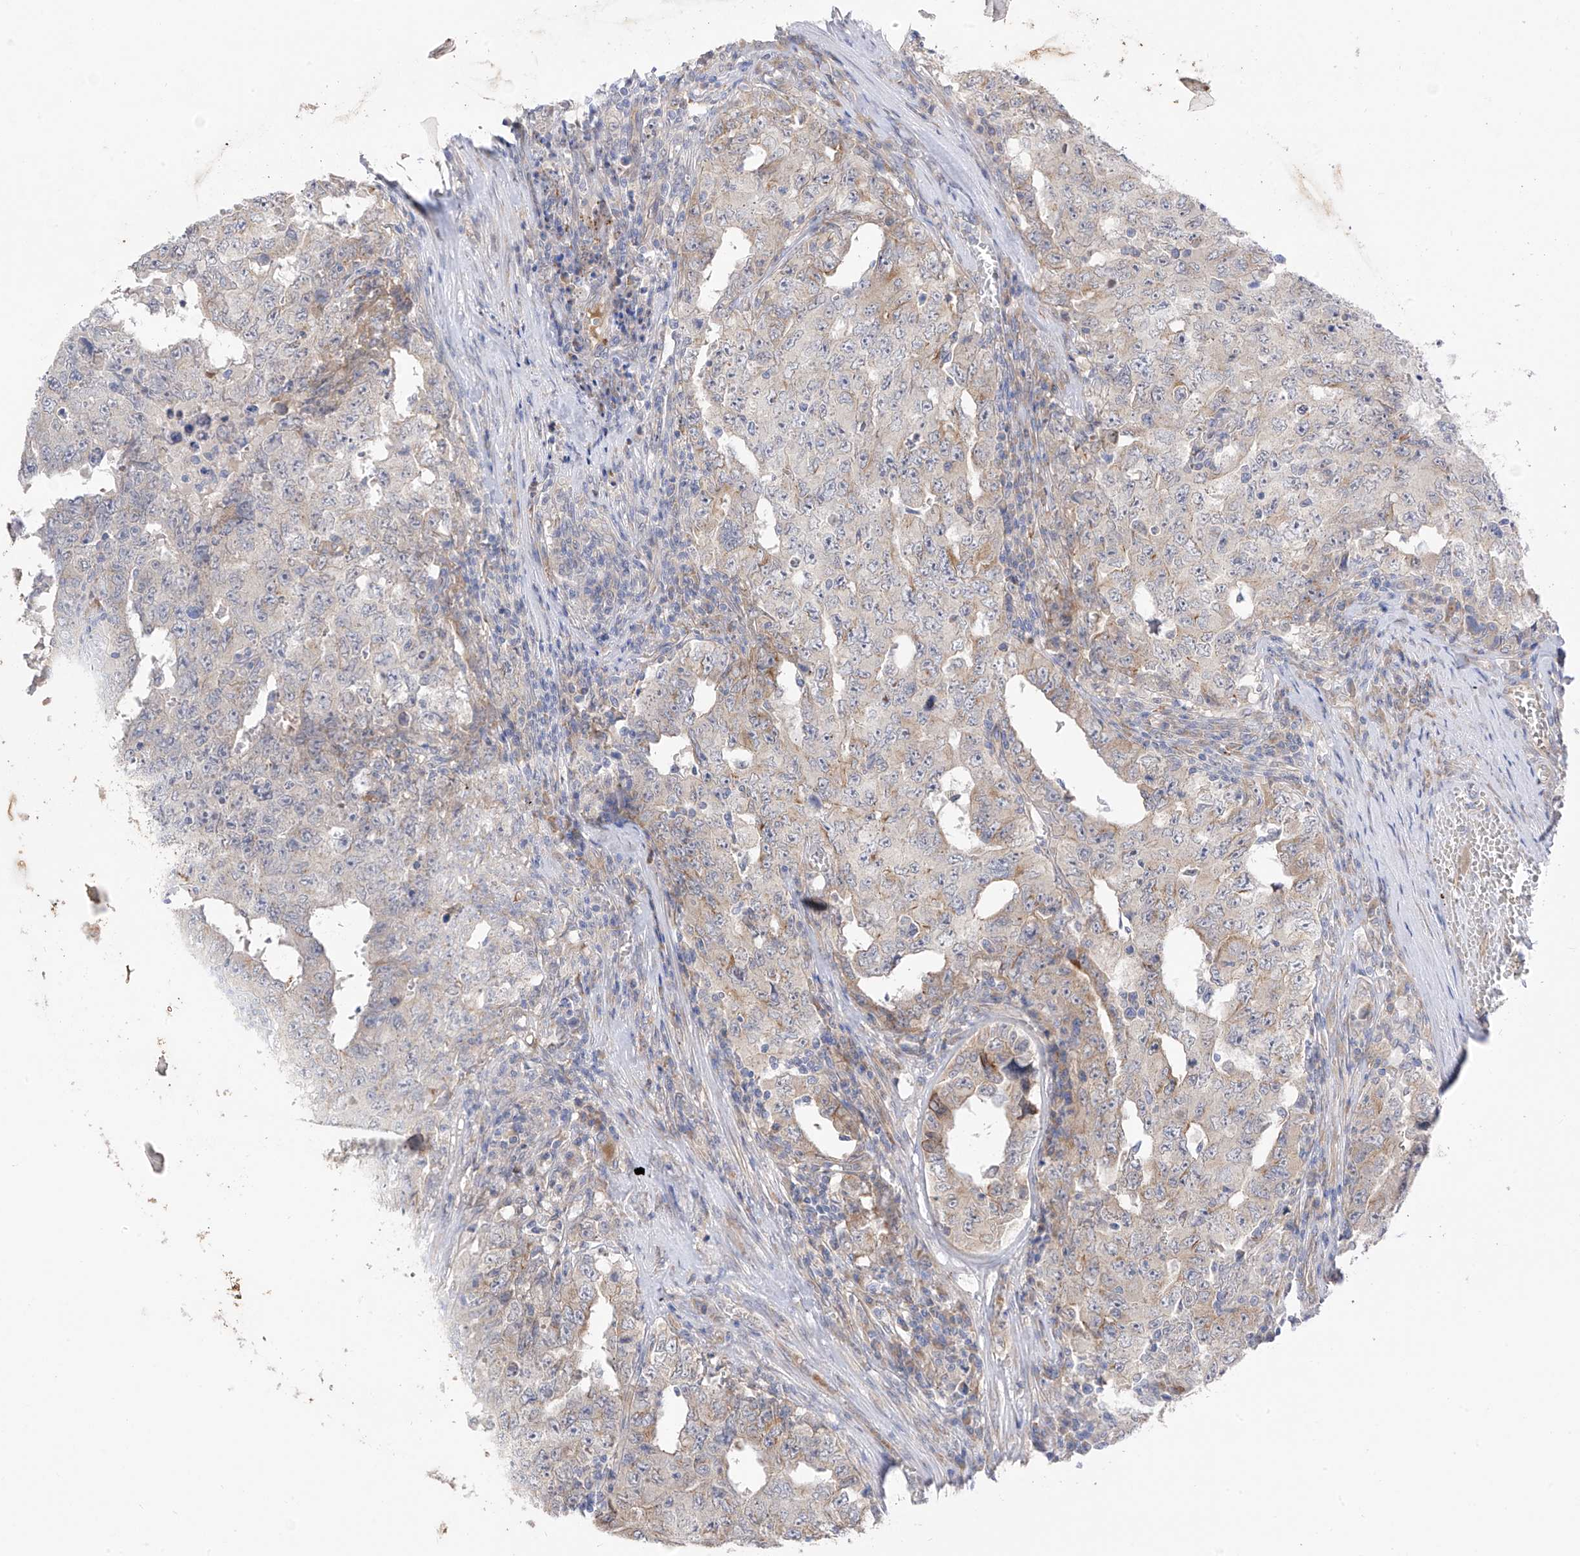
{"staining": {"intensity": "weak", "quantity": "<25%", "location": "cytoplasmic/membranous"}, "tissue": "testis cancer", "cell_type": "Tumor cells", "image_type": "cancer", "snomed": [{"axis": "morphology", "description": "Carcinoma, Embryonal, NOS"}, {"axis": "topography", "description": "Testis"}], "caption": "A photomicrograph of human embryonal carcinoma (testis) is negative for staining in tumor cells.", "gene": "NALCN", "patient": {"sex": "male", "age": 26}}